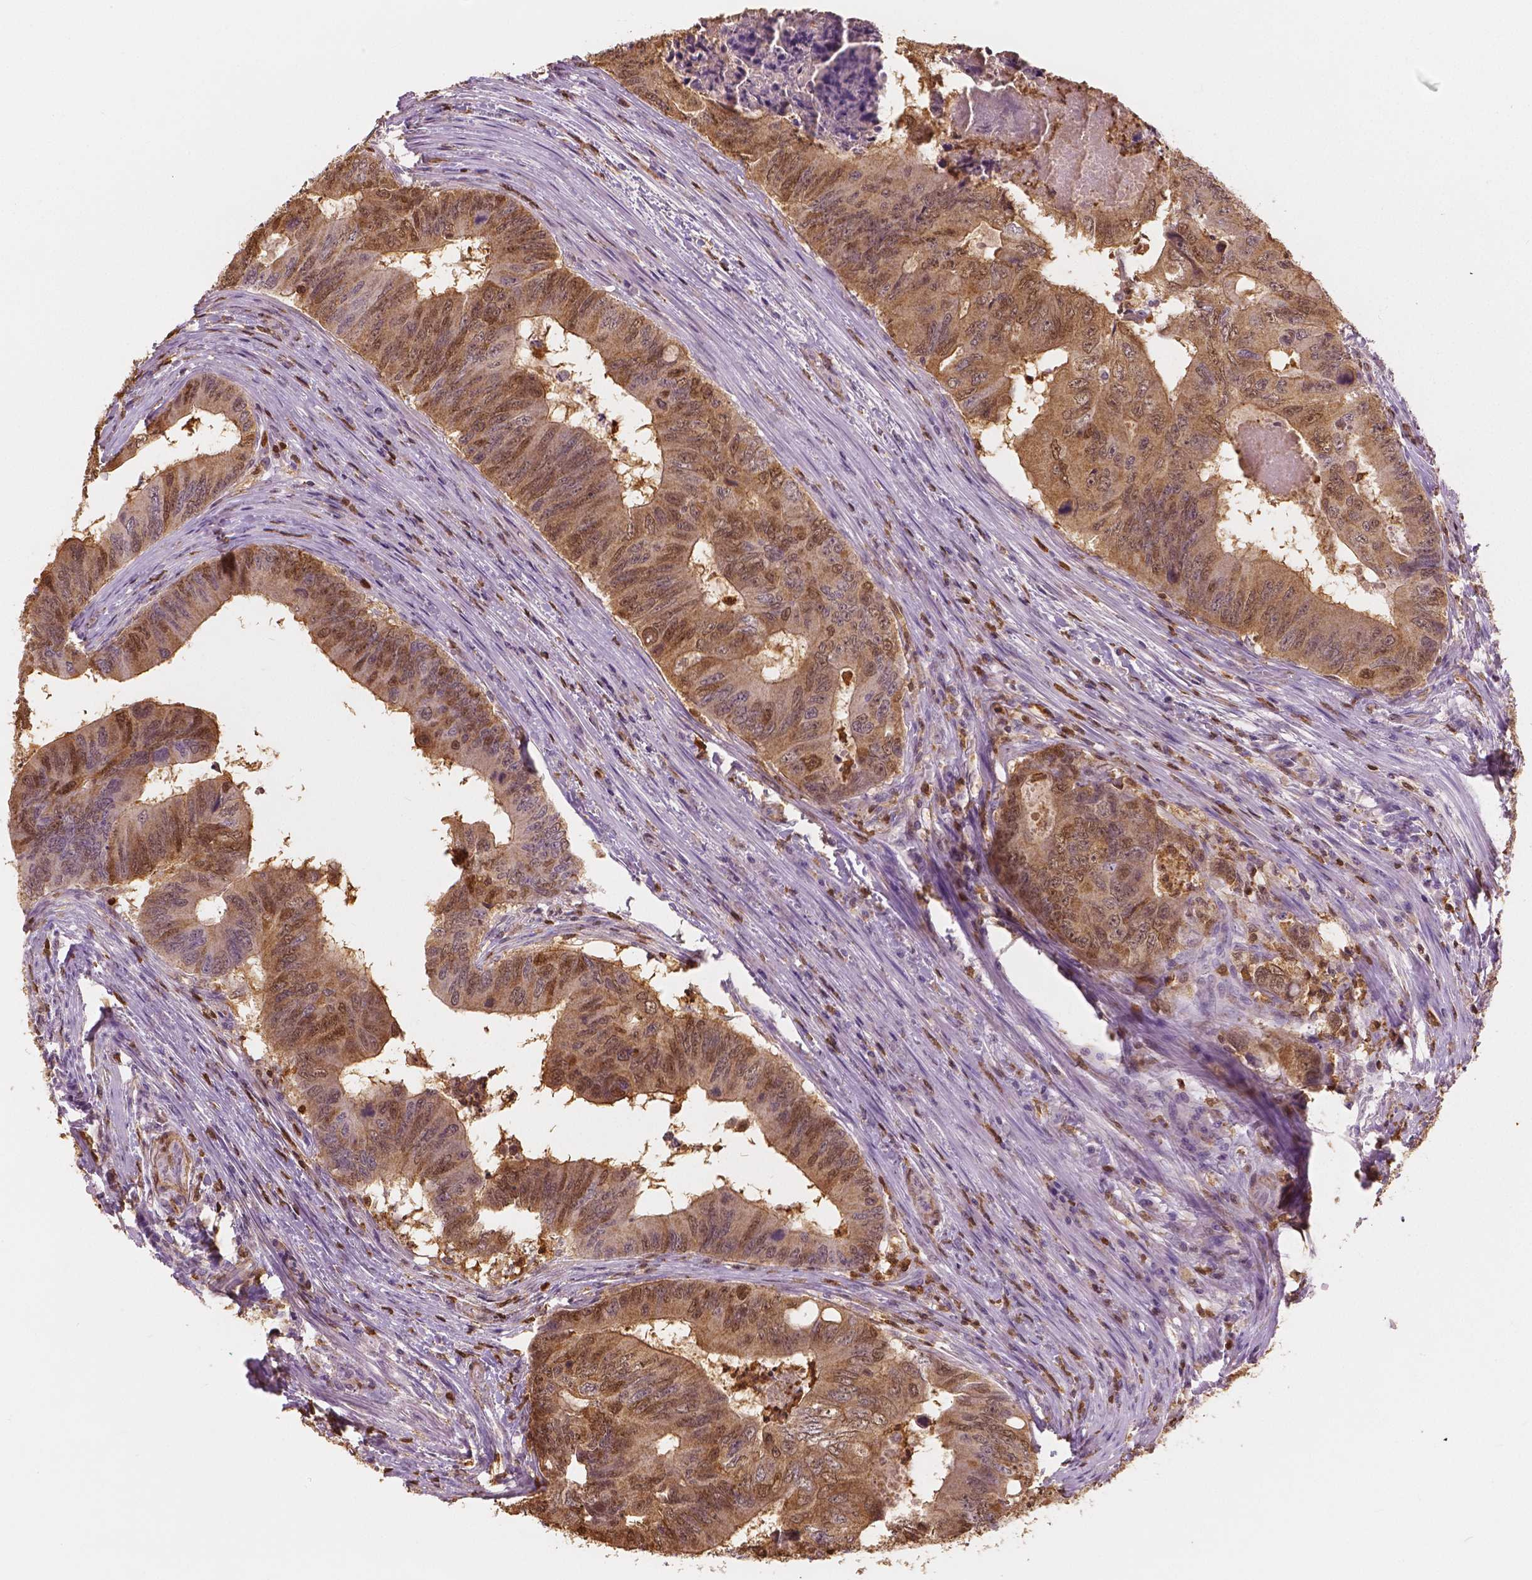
{"staining": {"intensity": "moderate", "quantity": "25%-75%", "location": "cytoplasmic/membranous,nuclear"}, "tissue": "colorectal cancer", "cell_type": "Tumor cells", "image_type": "cancer", "snomed": [{"axis": "morphology", "description": "Adenocarcinoma, NOS"}, {"axis": "topography", "description": "Colon"}], "caption": "Colorectal cancer (adenocarcinoma) stained for a protein displays moderate cytoplasmic/membranous and nuclear positivity in tumor cells.", "gene": "S100A4", "patient": {"sex": "male", "age": 53}}